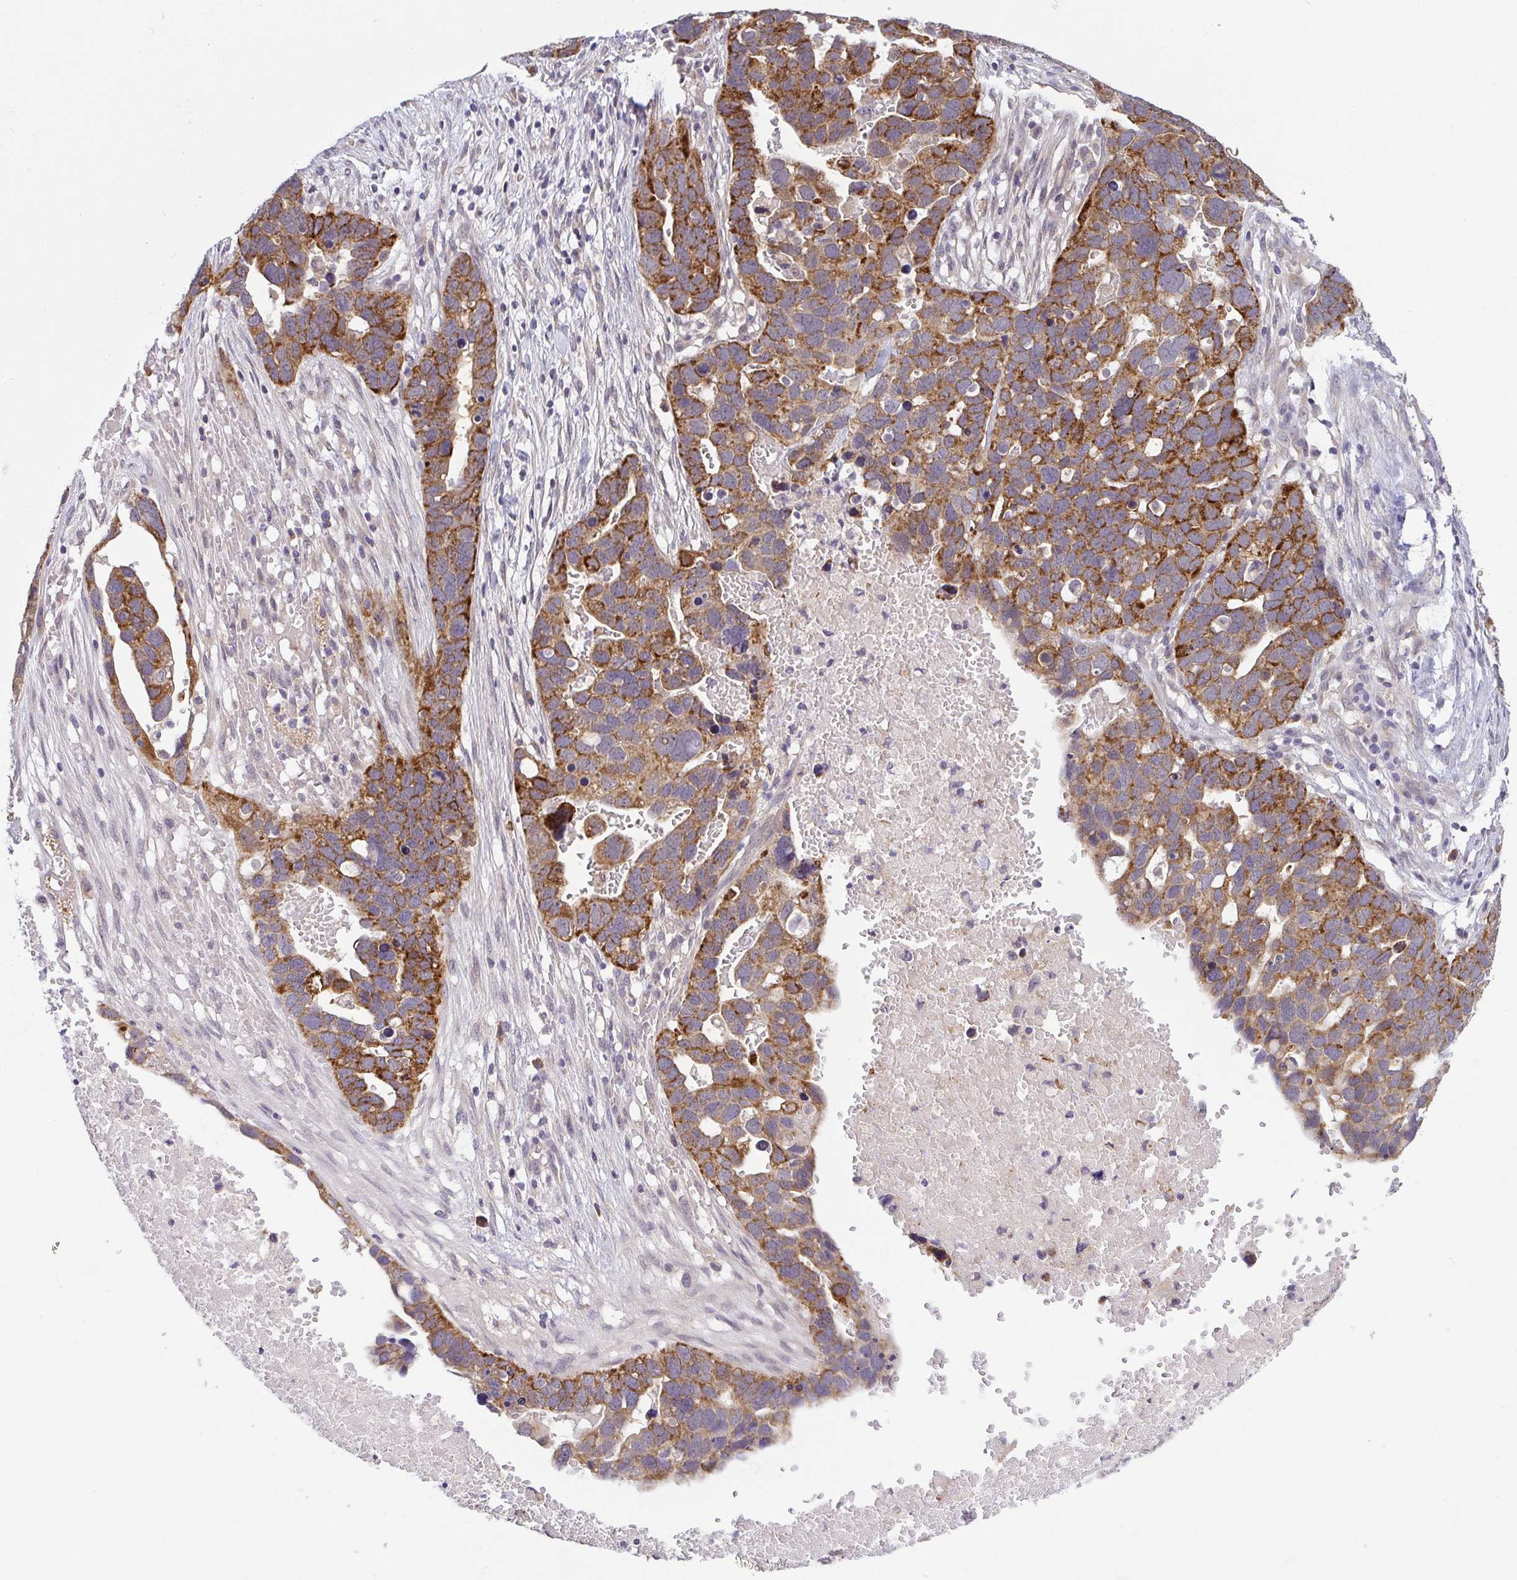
{"staining": {"intensity": "strong", "quantity": ">75%", "location": "cytoplasmic/membranous"}, "tissue": "ovarian cancer", "cell_type": "Tumor cells", "image_type": "cancer", "snomed": [{"axis": "morphology", "description": "Cystadenocarcinoma, serous, NOS"}, {"axis": "topography", "description": "Ovary"}], "caption": "The image displays staining of ovarian cancer (serous cystadenocarcinoma), revealing strong cytoplasmic/membranous protein expression (brown color) within tumor cells.", "gene": "BCL2L1", "patient": {"sex": "female", "age": 54}}